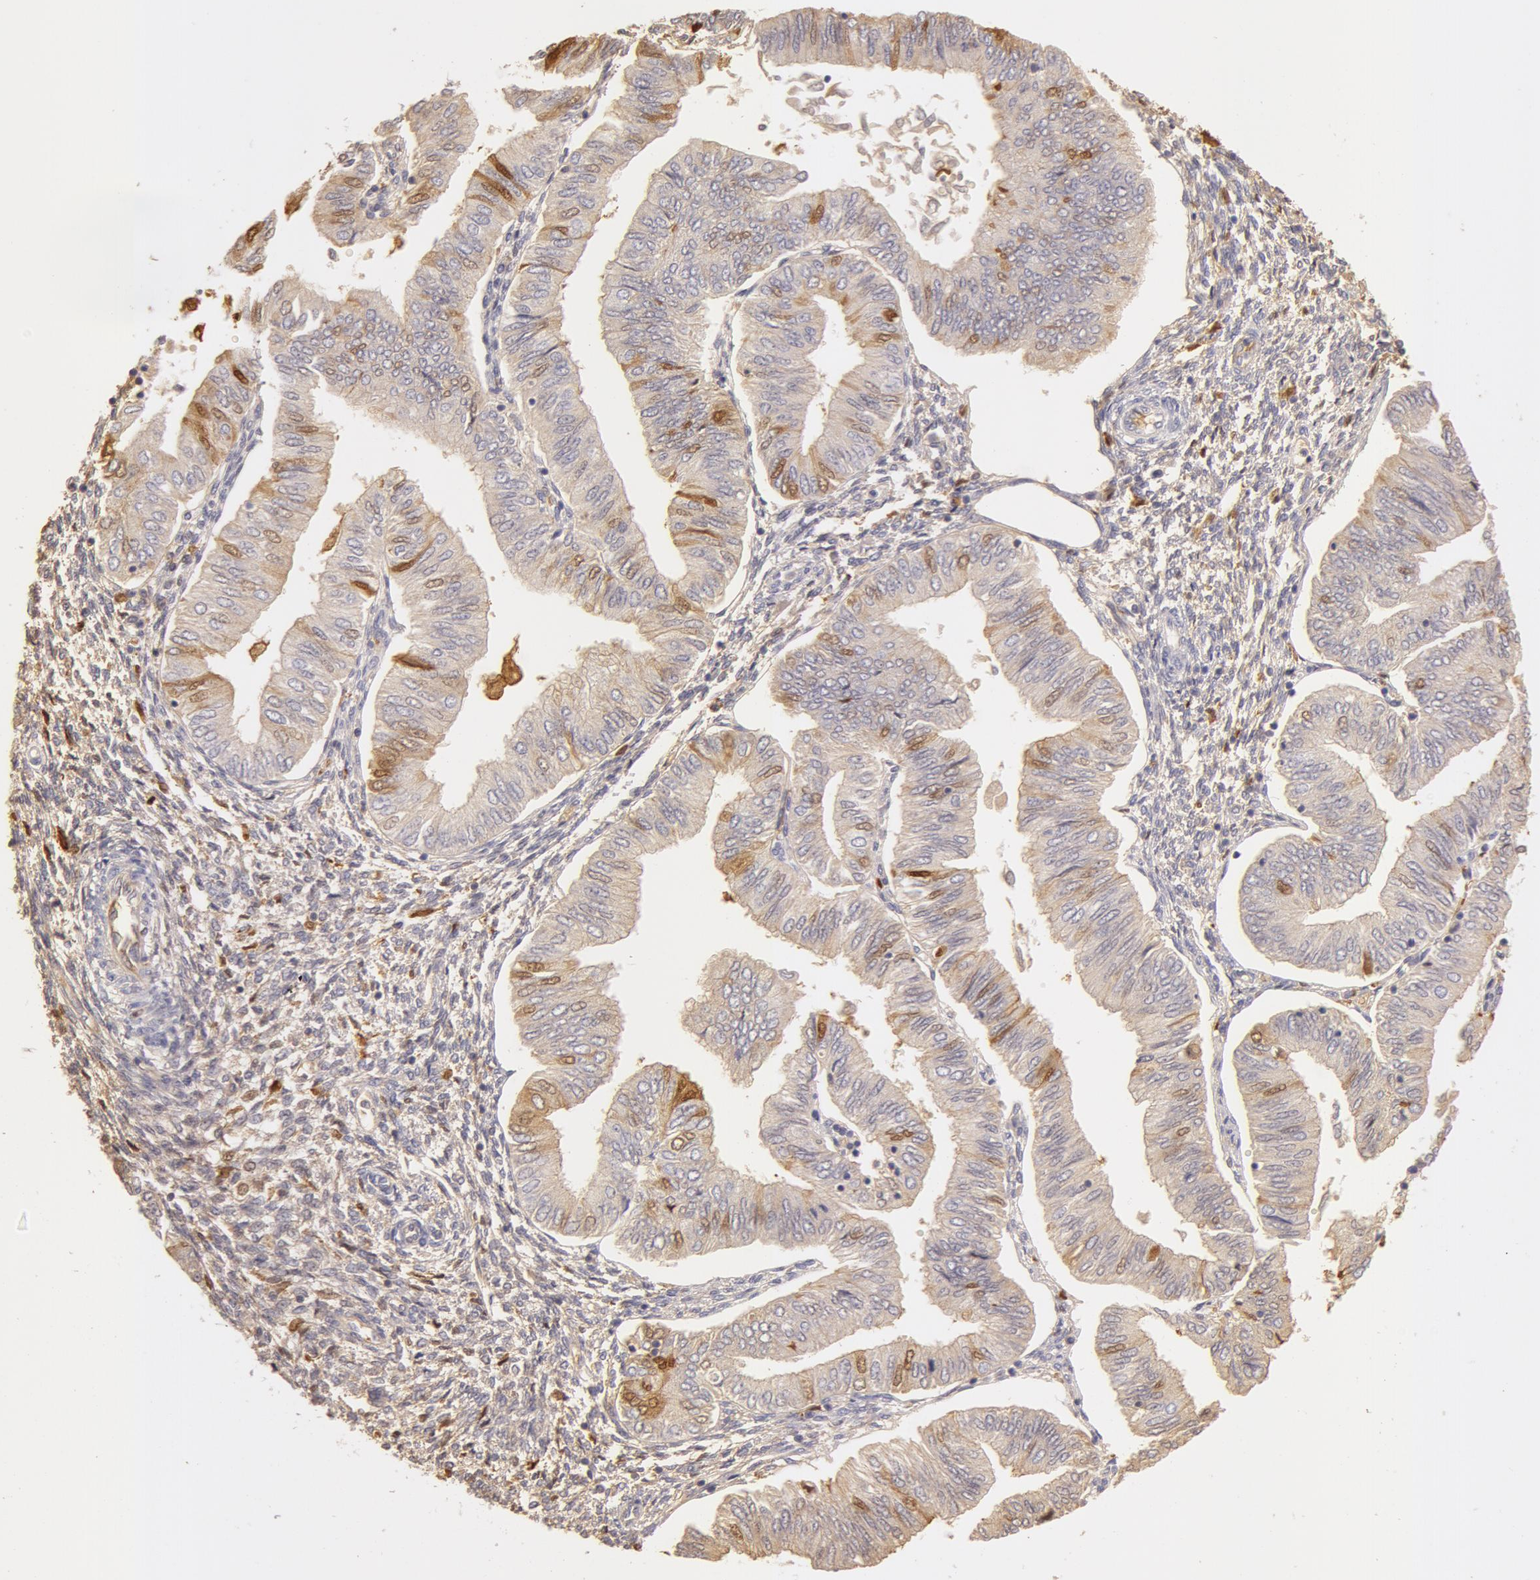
{"staining": {"intensity": "weak", "quantity": "<25%", "location": "cytoplasmic/membranous,nuclear"}, "tissue": "endometrial cancer", "cell_type": "Tumor cells", "image_type": "cancer", "snomed": [{"axis": "morphology", "description": "Adenocarcinoma, NOS"}, {"axis": "topography", "description": "Endometrium"}], "caption": "DAB (3,3'-diaminobenzidine) immunohistochemical staining of human adenocarcinoma (endometrial) demonstrates no significant positivity in tumor cells. The staining is performed using DAB brown chromogen with nuclei counter-stained in using hematoxylin.", "gene": "AHSG", "patient": {"sex": "female", "age": 51}}